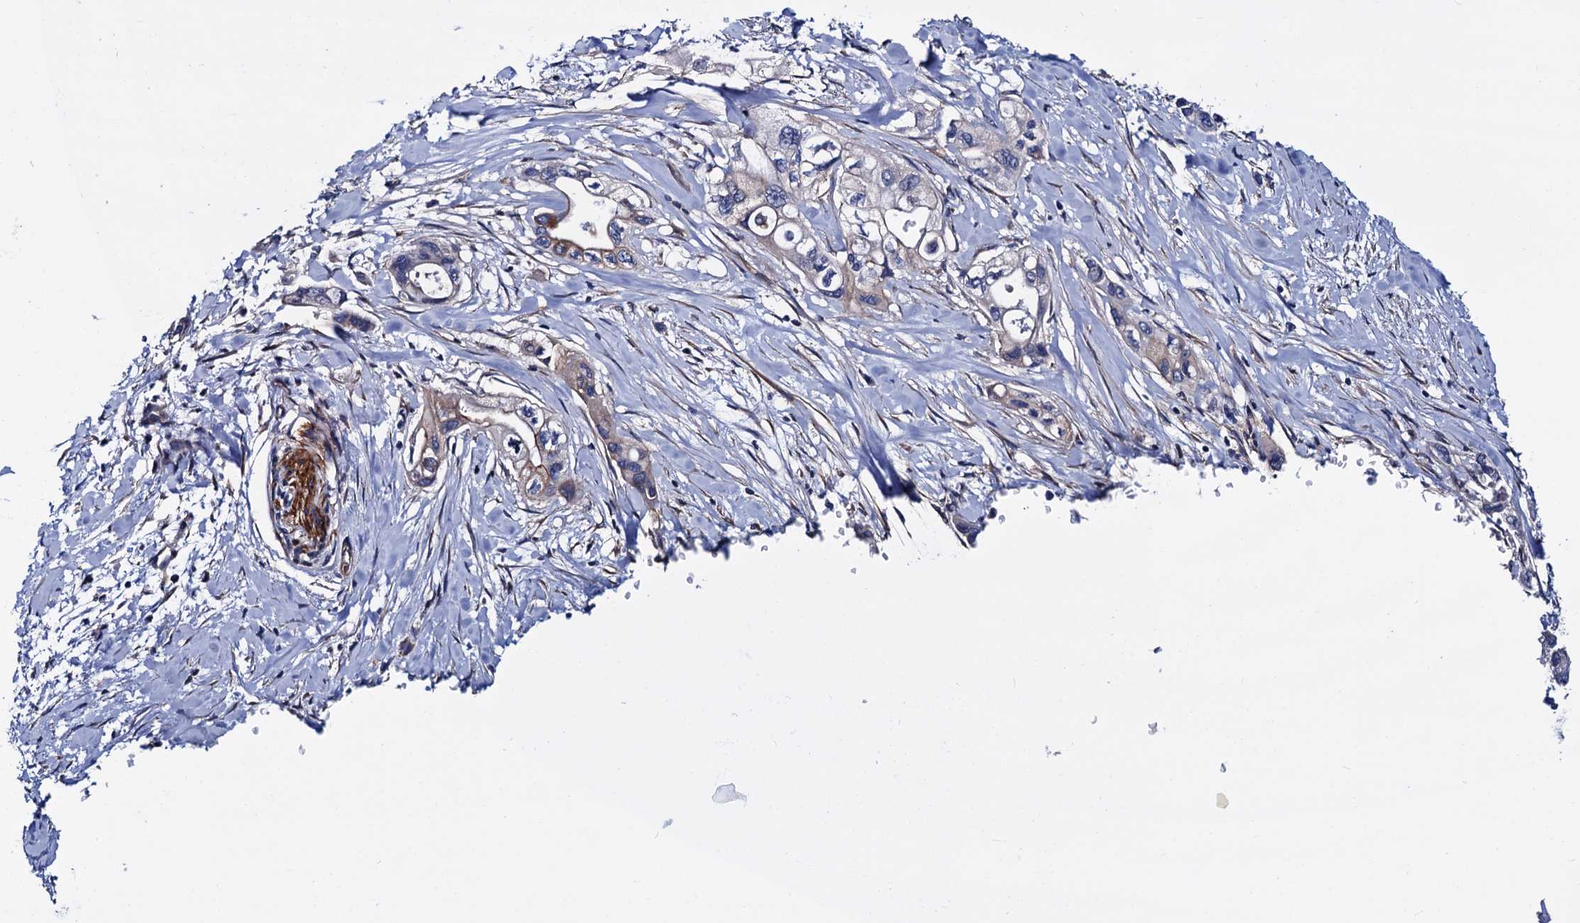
{"staining": {"intensity": "negative", "quantity": "none", "location": "none"}, "tissue": "pancreatic cancer", "cell_type": "Tumor cells", "image_type": "cancer", "snomed": [{"axis": "morphology", "description": "Adenocarcinoma, NOS"}, {"axis": "topography", "description": "Pancreas"}], "caption": "IHC micrograph of human pancreatic cancer (adenocarcinoma) stained for a protein (brown), which reveals no expression in tumor cells. The staining was performed using DAB (3,3'-diaminobenzidine) to visualize the protein expression in brown, while the nuclei were stained in blue with hematoxylin (Magnification: 20x).", "gene": "ZDHHC18", "patient": {"sex": "male", "age": 75}}